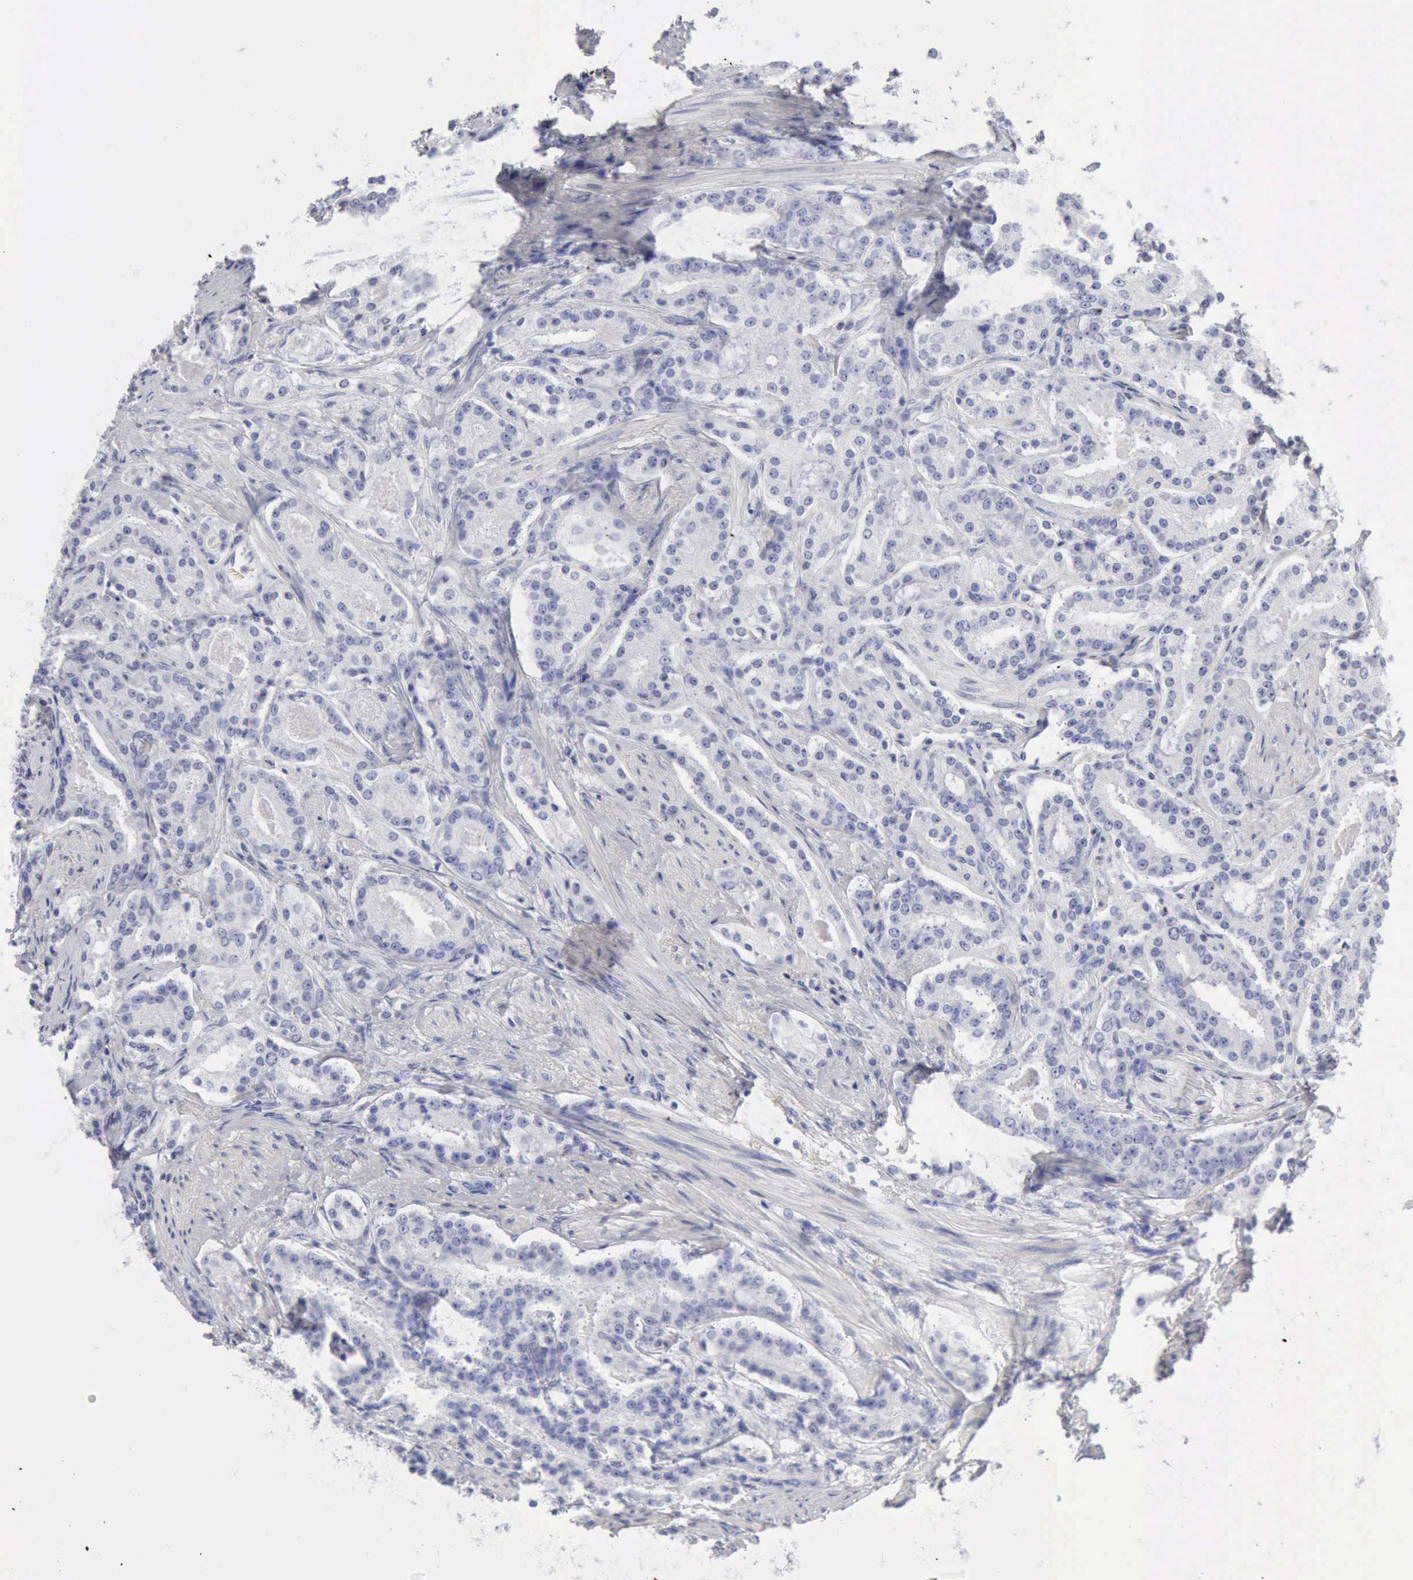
{"staining": {"intensity": "negative", "quantity": "none", "location": "none"}, "tissue": "prostate cancer", "cell_type": "Tumor cells", "image_type": "cancer", "snomed": [{"axis": "morphology", "description": "Adenocarcinoma, Medium grade"}, {"axis": "topography", "description": "Prostate"}], "caption": "Immunohistochemical staining of human prostate cancer (adenocarcinoma (medium-grade)) exhibits no significant staining in tumor cells.", "gene": "KRT10", "patient": {"sex": "male", "age": 72}}